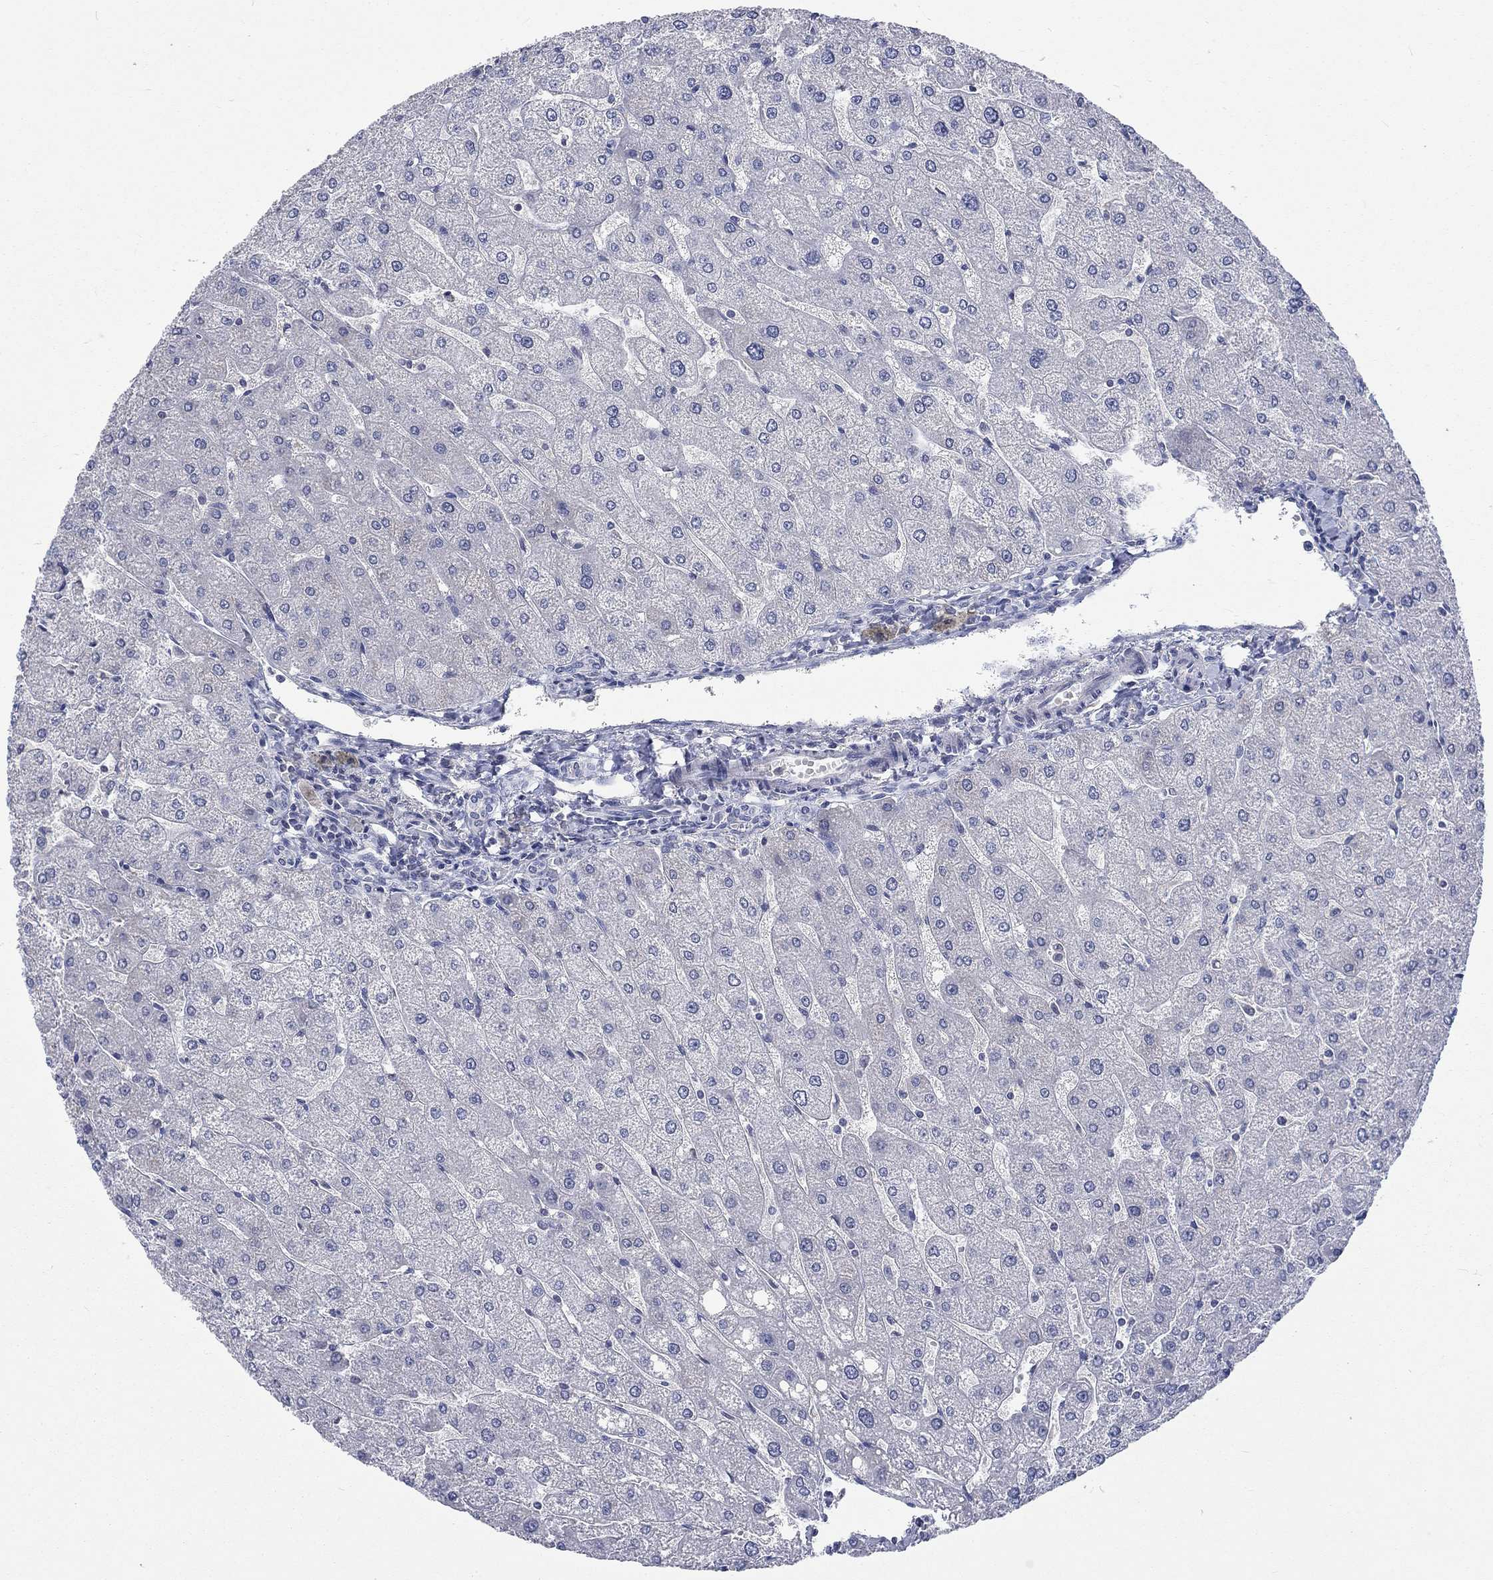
{"staining": {"intensity": "negative", "quantity": "none", "location": "none"}, "tissue": "liver", "cell_type": "Cholangiocytes", "image_type": "normal", "snomed": [{"axis": "morphology", "description": "Normal tissue, NOS"}, {"axis": "topography", "description": "Liver"}], "caption": "This is an immunohistochemistry image of normal human liver. There is no expression in cholangiocytes.", "gene": "ZBTB18", "patient": {"sex": "male", "age": 67}}